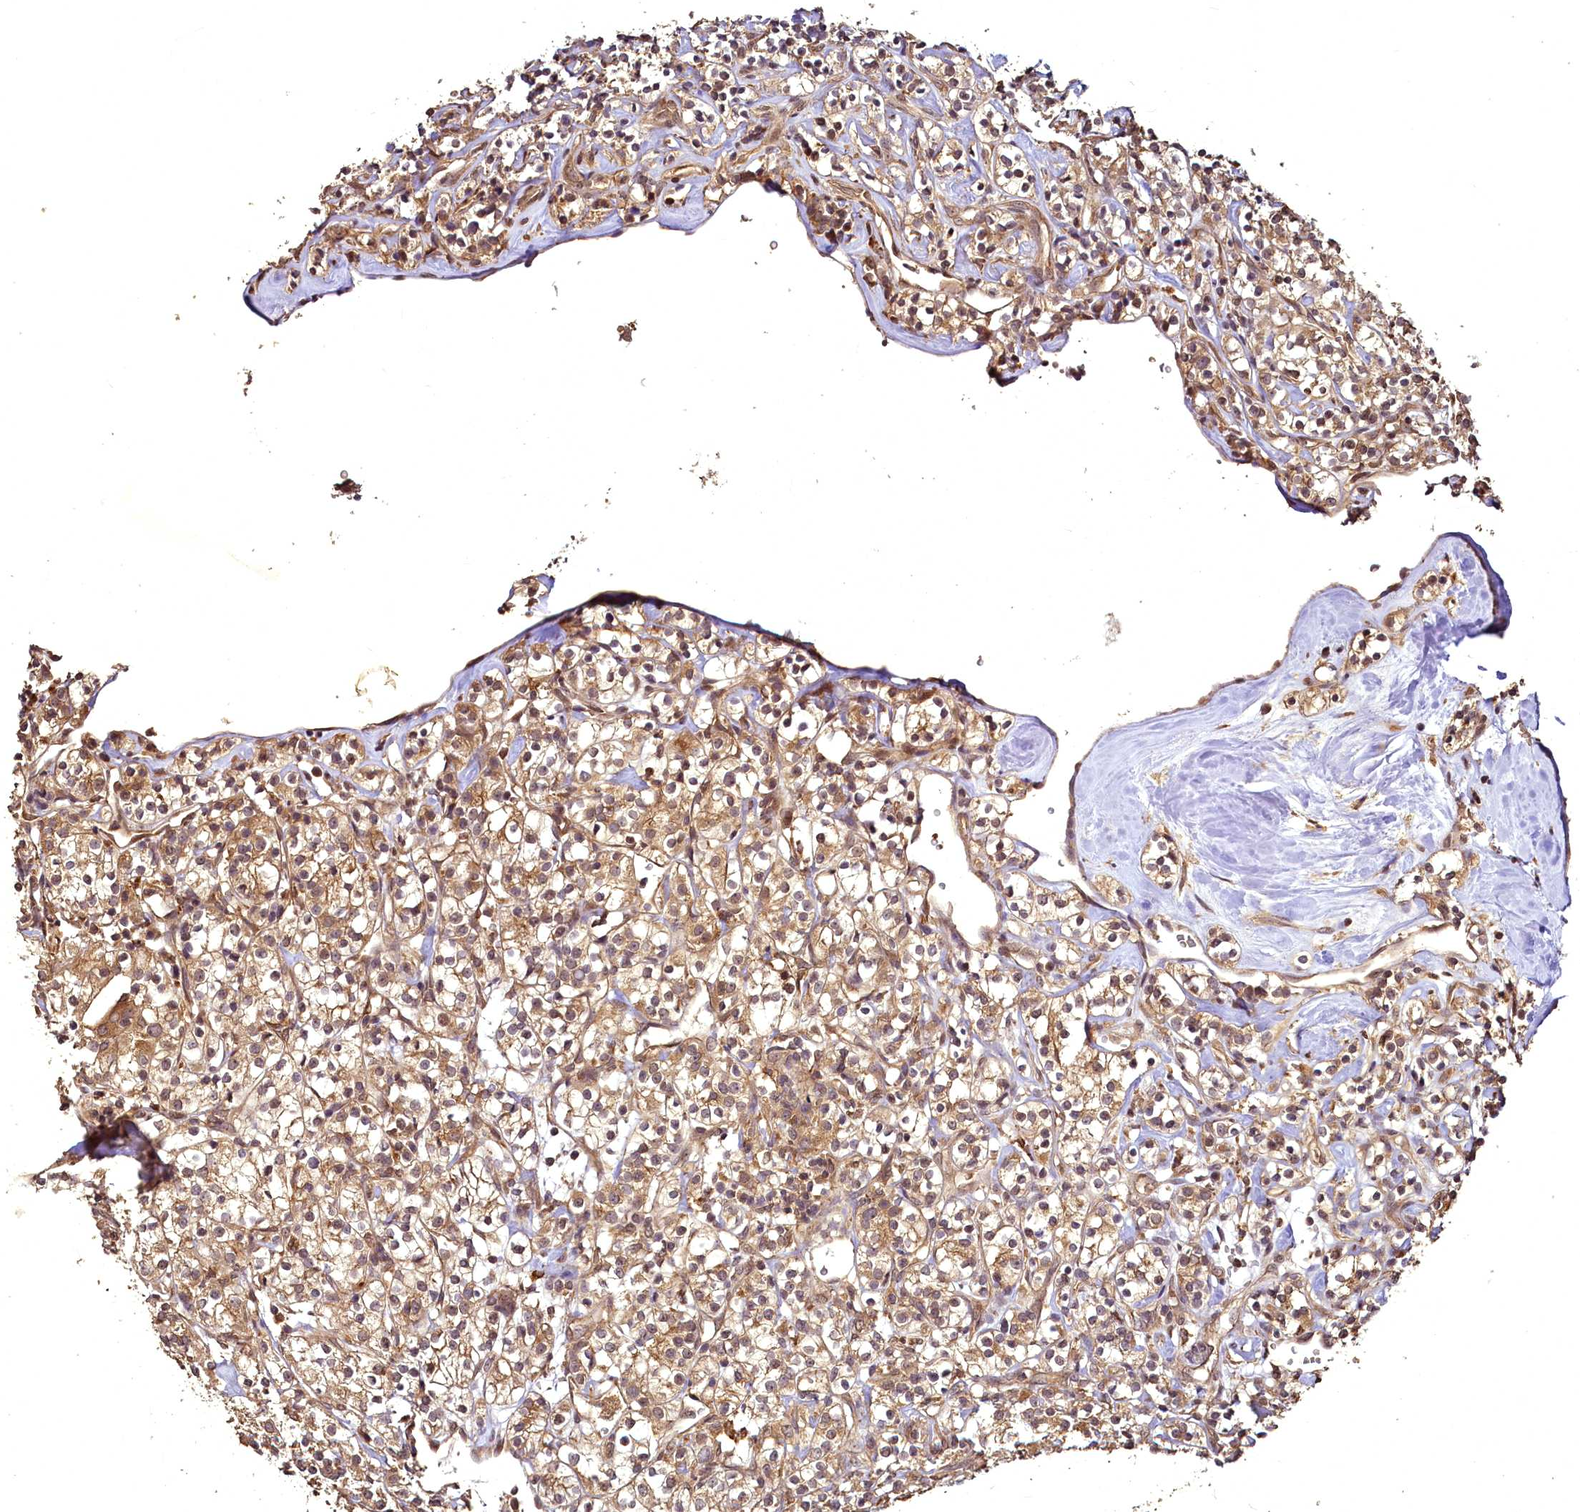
{"staining": {"intensity": "moderate", "quantity": ">75%", "location": "cytoplasmic/membranous"}, "tissue": "renal cancer", "cell_type": "Tumor cells", "image_type": "cancer", "snomed": [{"axis": "morphology", "description": "Adenocarcinoma, NOS"}, {"axis": "topography", "description": "Kidney"}], "caption": "This image demonstrates renal cancer (adenocarcinoma) stained with immunohistochemistry (IHC) to label a protein in brown. The cytoplasmic/membranous of tumor cells show moderate positivity for the protein. Nuclei are counter-stained blue.", "gene": "VPS51", "patient": {"sex": "male", "age": 77}}